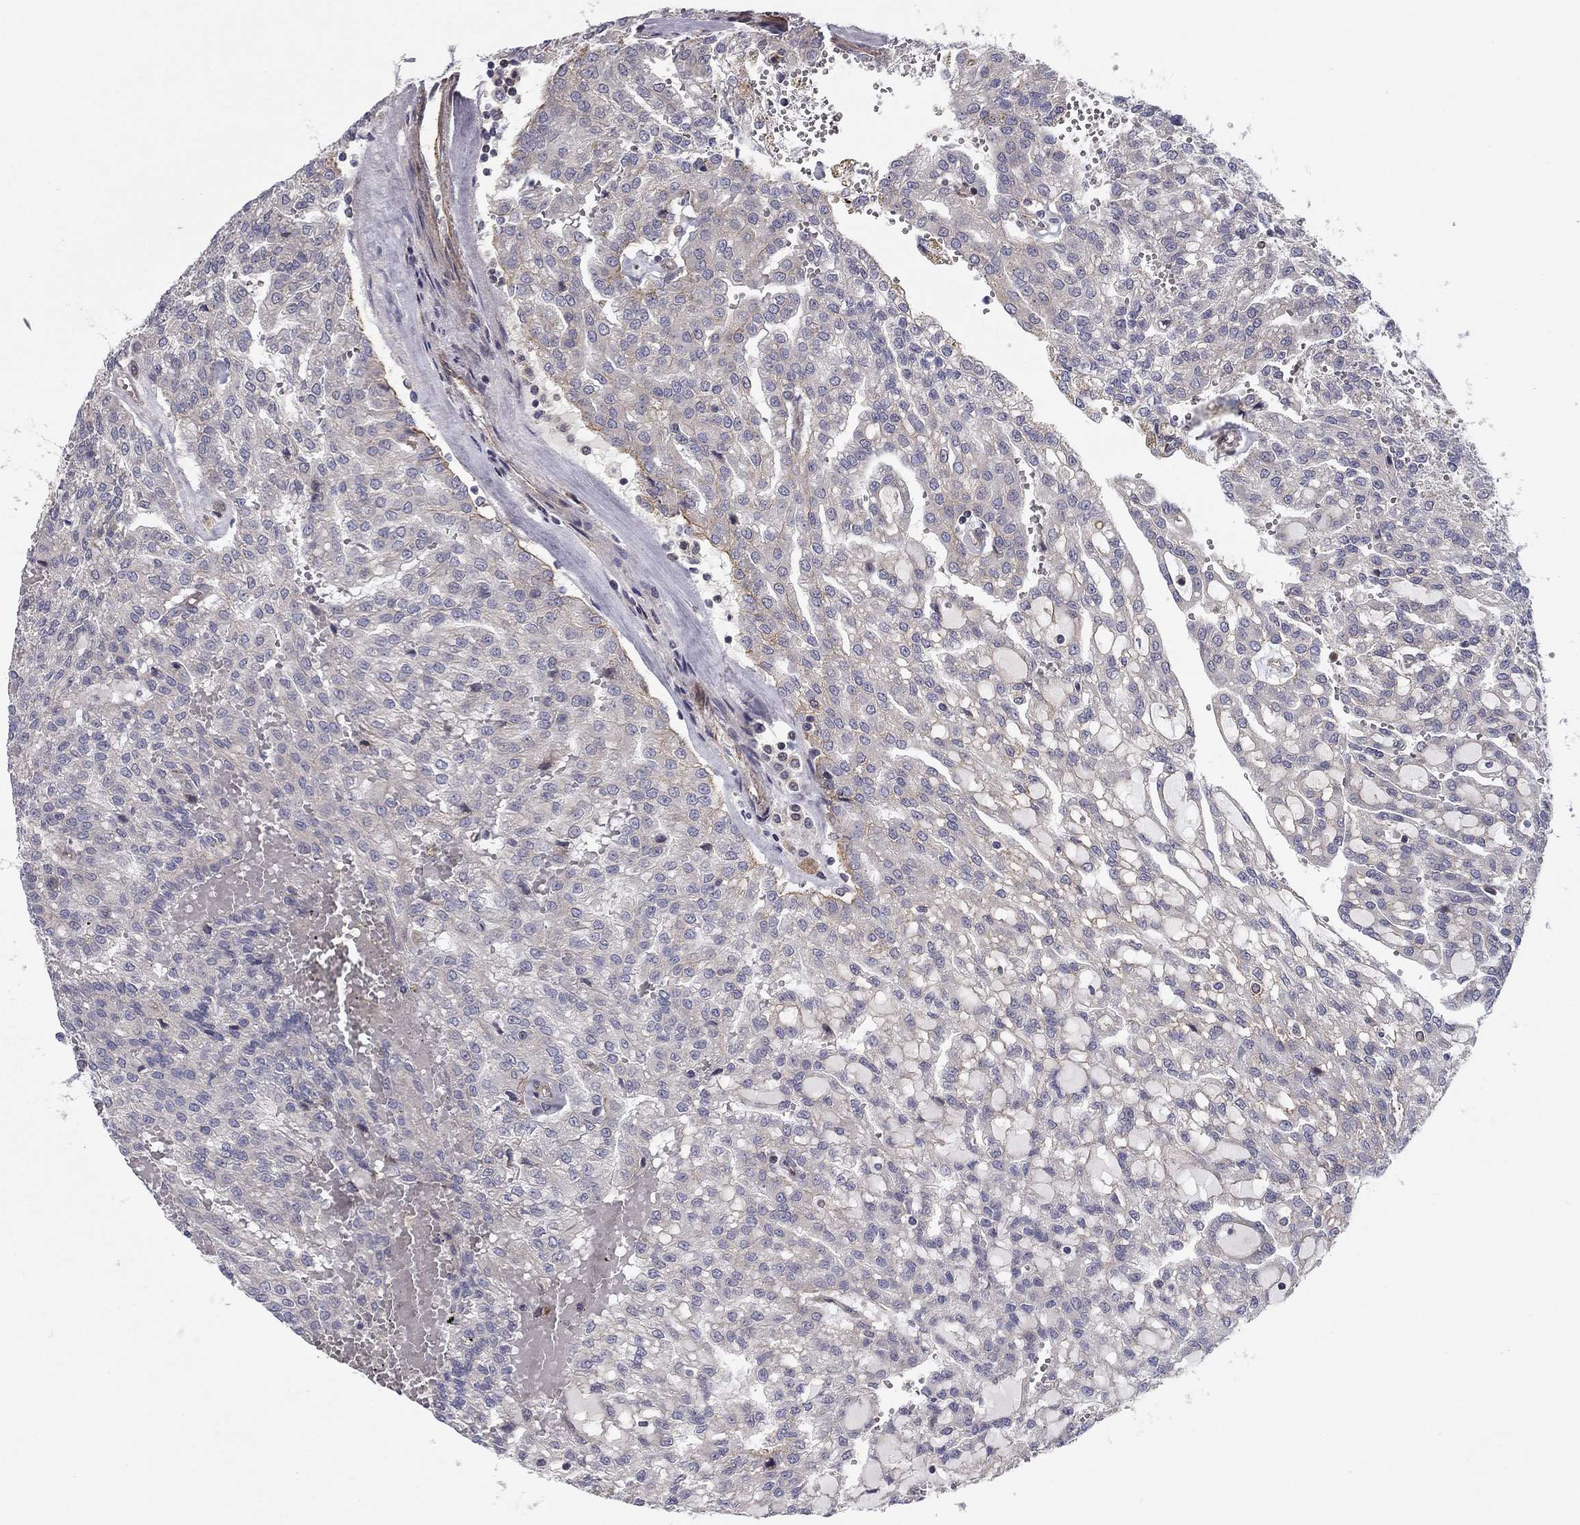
{"staining": {"intensity": "negative", "quantity": "none", "location": "none"}, "tissue": "renal cancer", "cell_type": "Tumor cells", "image_type": "cancer", "snomed": [{"axis": "morphology", "description": "Adenocarcinoma, NOS"}, {"axis": "topography", "description": "Kidney"}], "caption": "DAB (3,3'-diaminobenzidine) immunohistochemical staining of human renal cancer (adenocarcinoma) shows no significant positivity in tumor cells. (DAB (3,3'-diaminobenzidine) immunohistochemistry (IHC), high magnification).", "gene": "CLSTN1", "patient": {"sex": "male", "age": 63}}